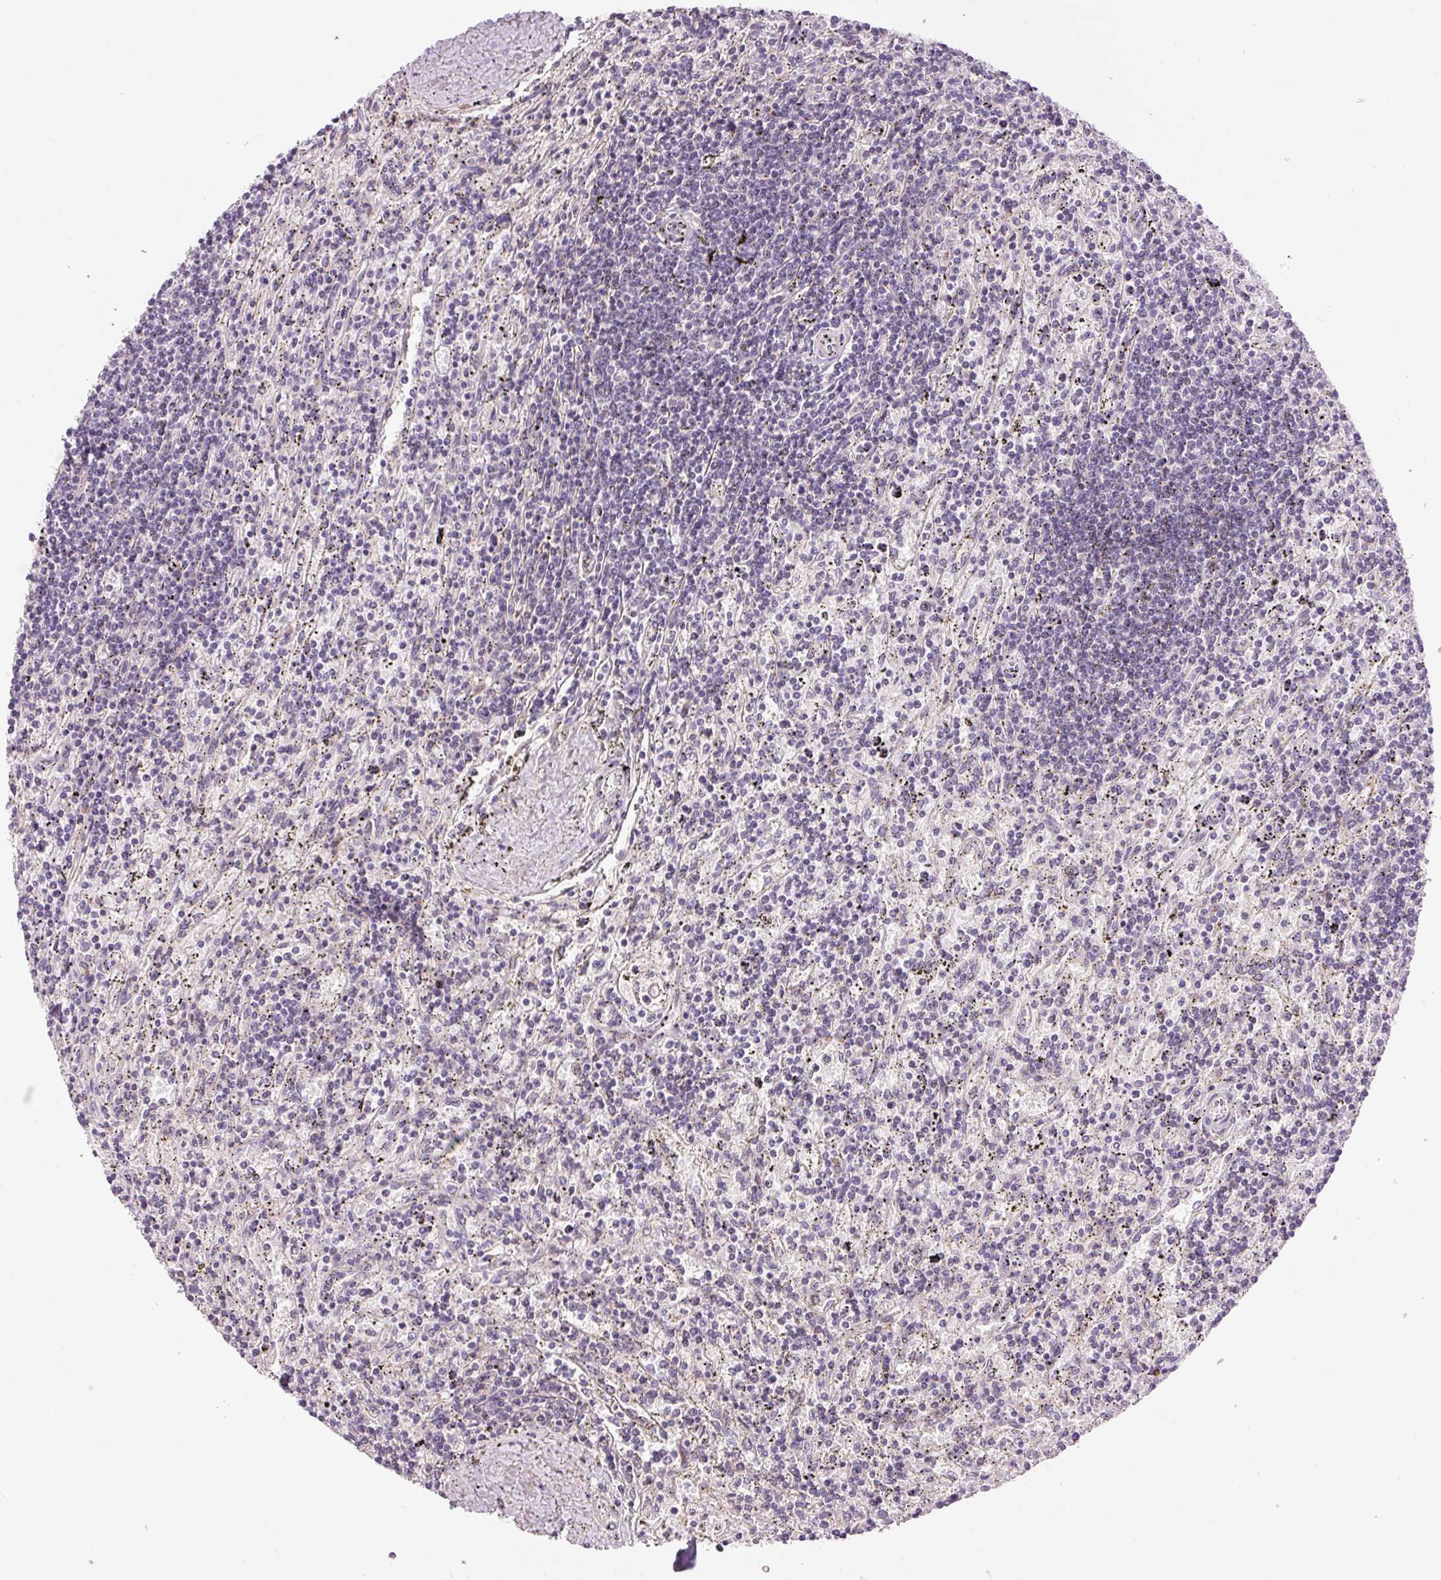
{"staining": {"intensity": "negative", "quantity": "none", "location": "none"}, "tissue": "lymphoma", "cell_type": "Tumor cells", "image_type": "cancer", "snomed": [{"axis": "morphology", "description": "Malignant lymphoma, non-Hodgkin's type, Low grade"}, {"axis": "topography", "description": "Spleen"}], "caption": "DAB (3,3'-diaminobenzidine) immunohistochemical staining of malignant lymphoma, non-Hodgkin's type (low-grade) displays no significant staining in tumor cells. (DAB immunohistochemistry (IHC) with hematoxylin counter stain).", "gene": "HNF1A", "patient": {"sex": "male", "age": 76}}